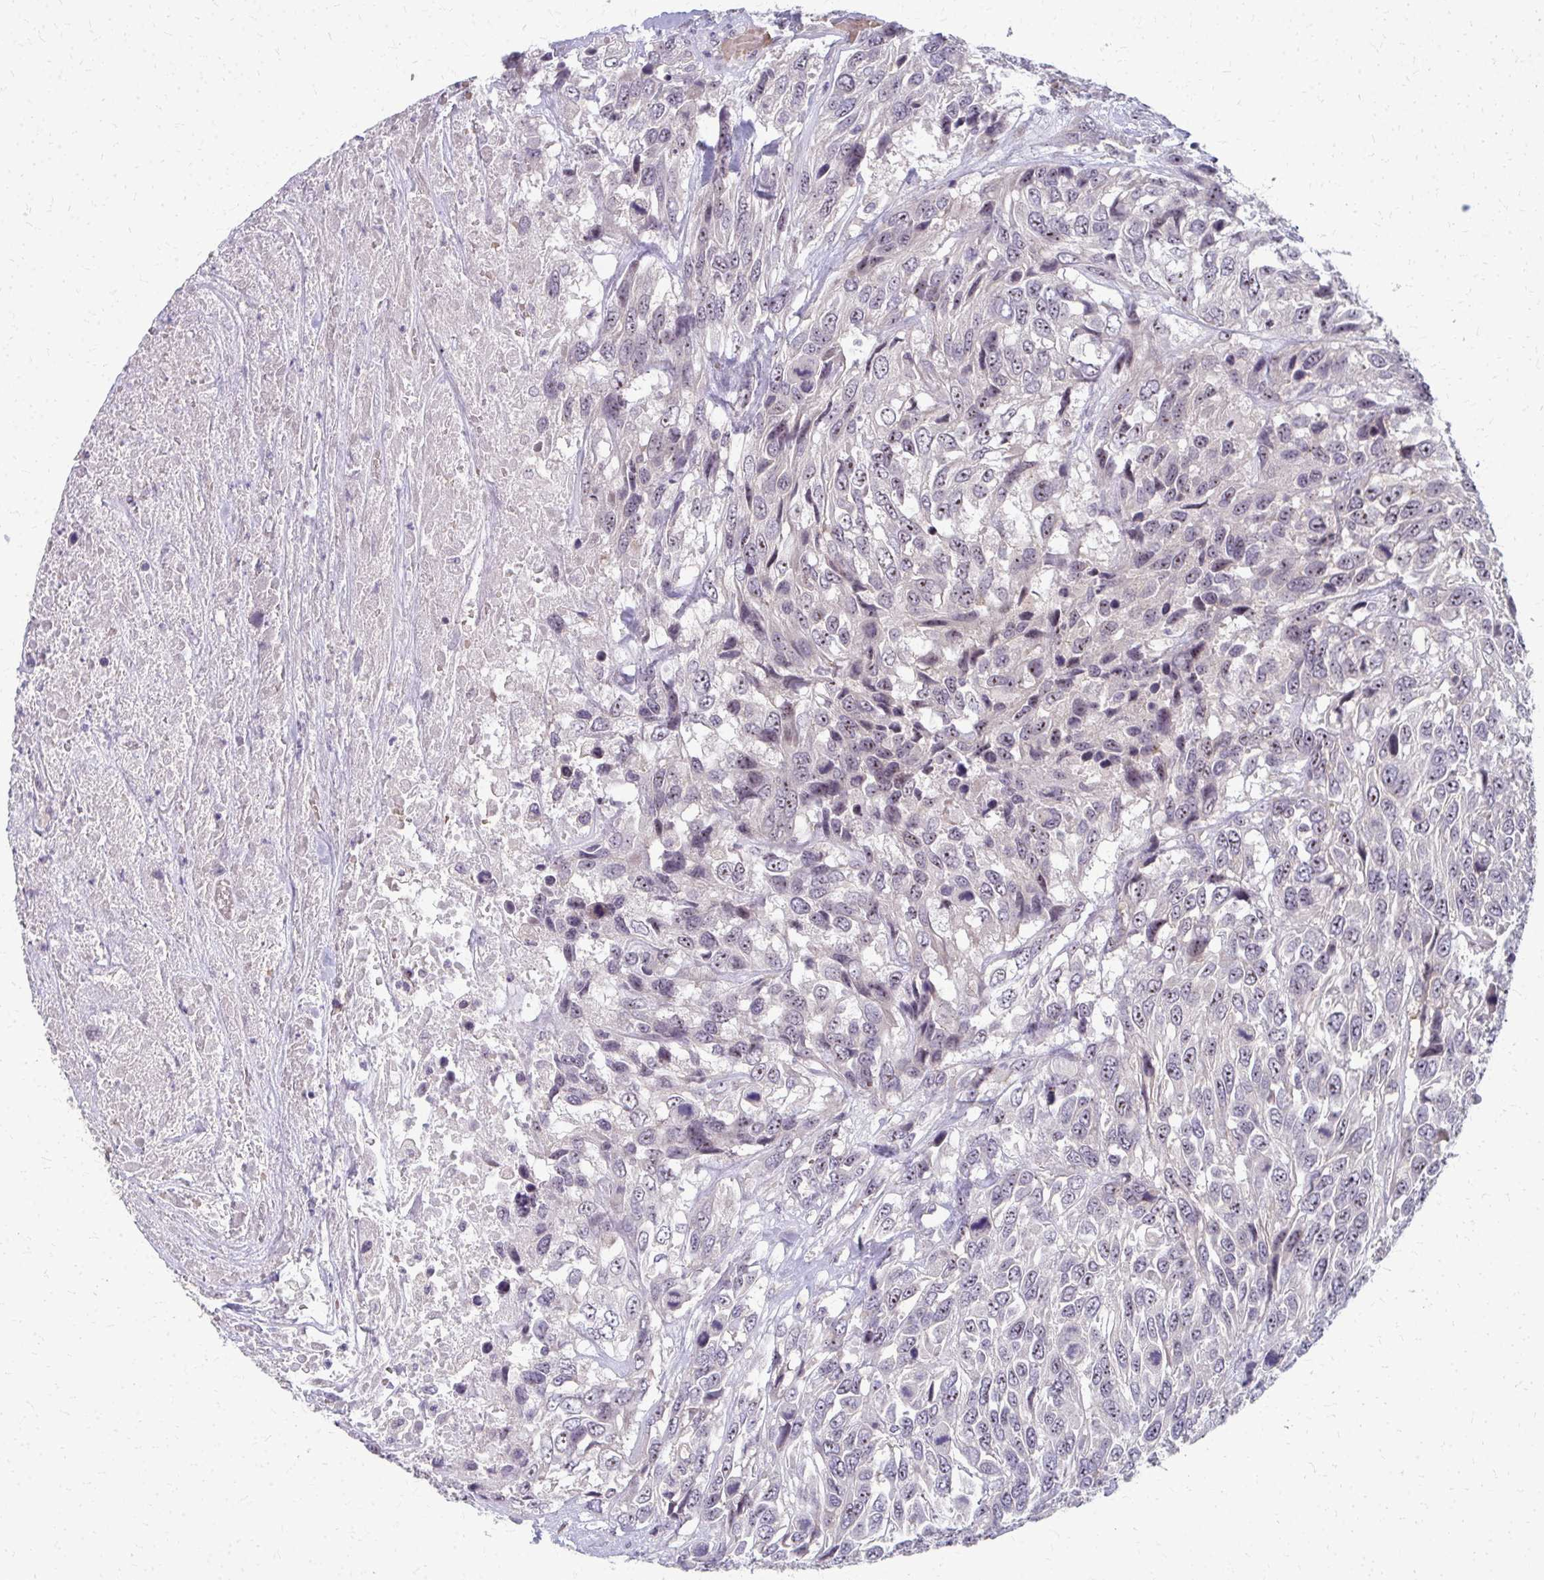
{"staining": {"intensity": "negative", "quantity": "none", "location": "none"}, "tissue": "urothelial cancer", "cell_type": "Tumor cells", "image_type": "cancer", "snomed": [{"axis": "morphology", "description": "Urothelial carcinoma, High grade"}, {"axis": "topography", "description": "Urinary bladder"}], "caption": "IHC micrograph of human urothelial cancer stained for a protein (brown), which shows no expression in tumor cells.", "gene": "NUDT16", "patient": {"sex": "female", "age": 70}}